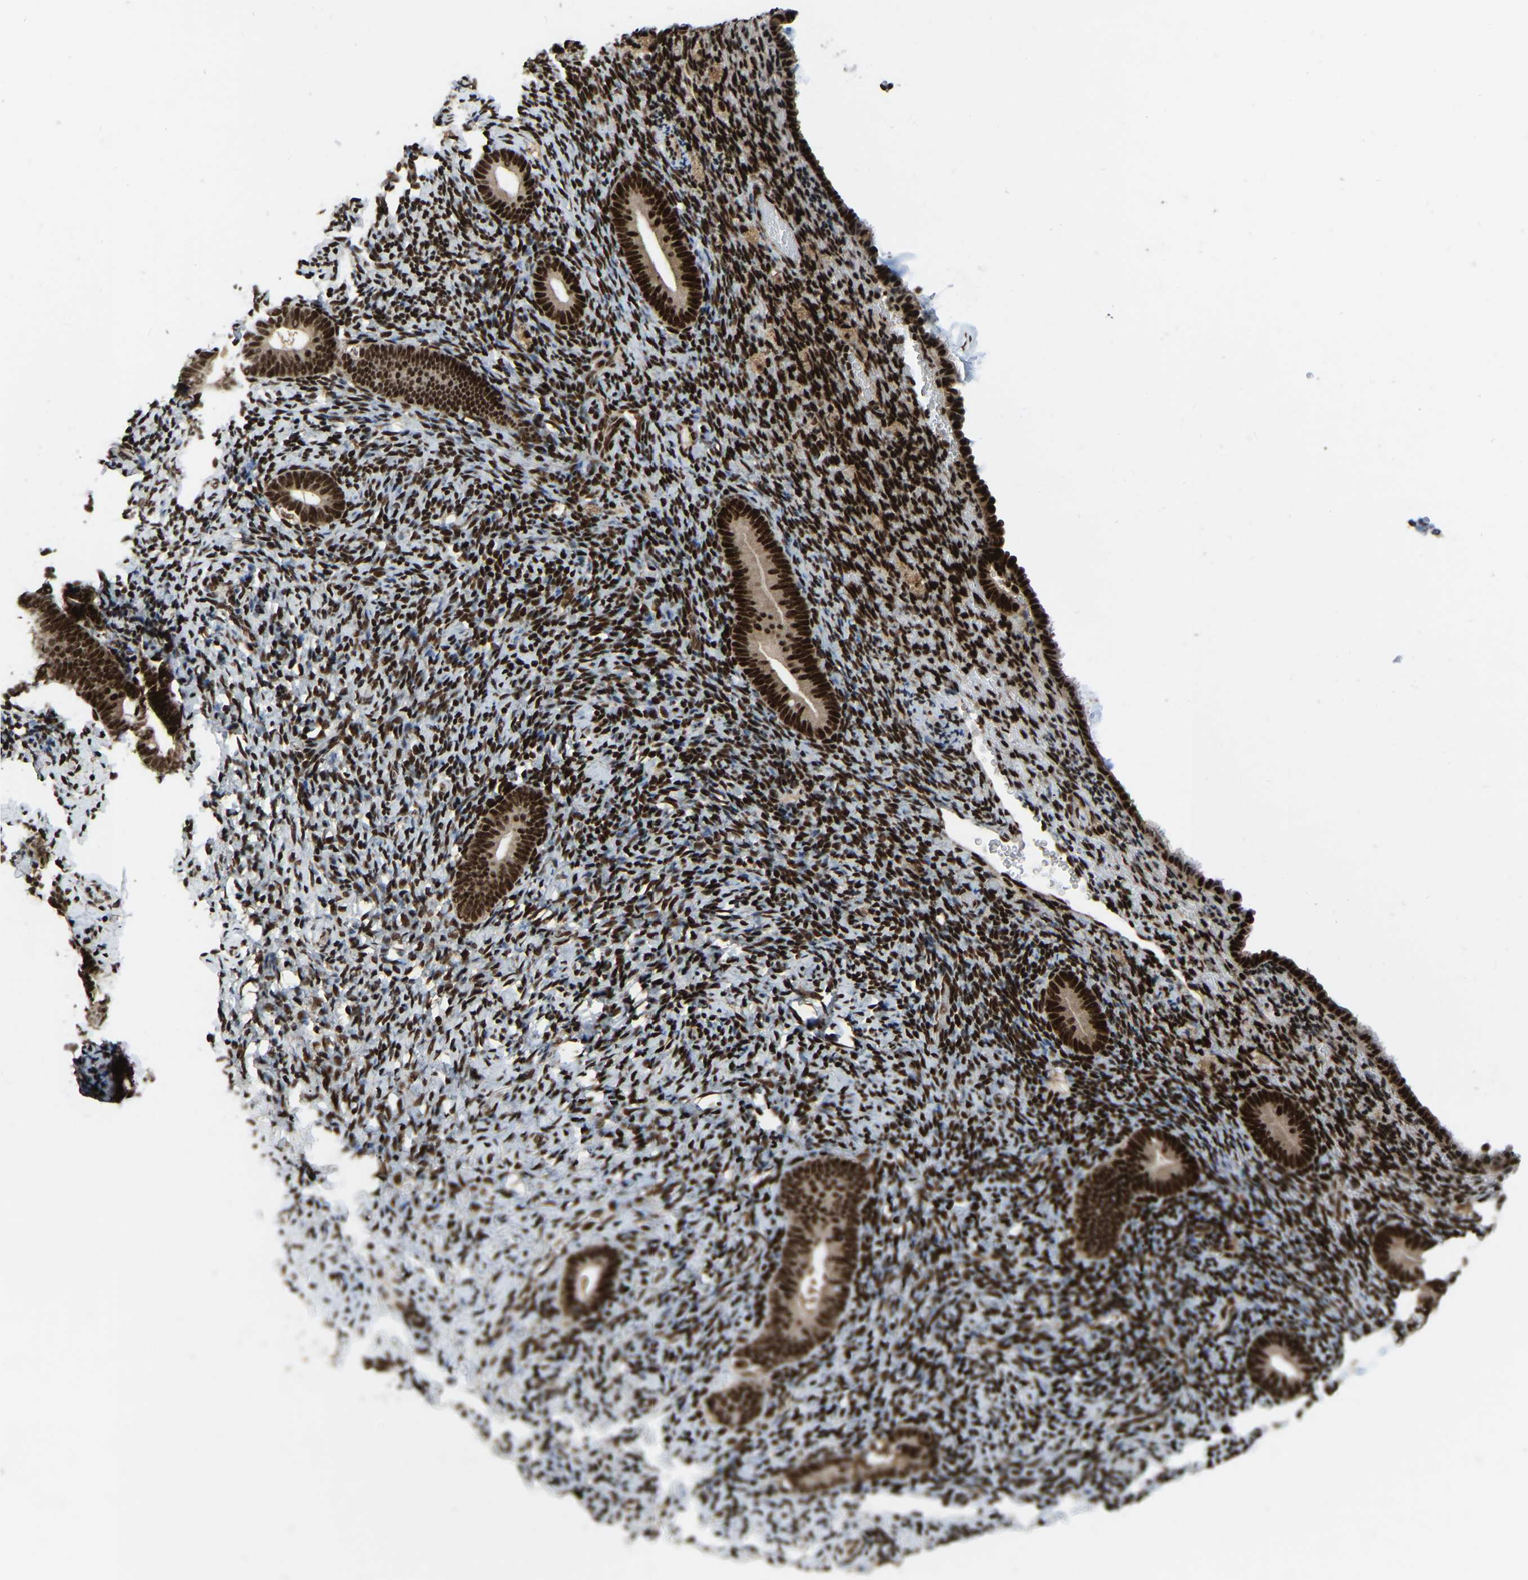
{"staining": {"intensity": "strong", "quantity": ">75%", "location": "nuclear"}, "tissue": "endometrium", "cell_type": "Cells in endometrial stroma", "image_type": "normal", "snomed": [{"axis": "morphology", "description": "Normal tissue, NOS"}, {"axis": "topography", "description": "Endometrium"}], "caption": "IHC staining of normal endometrium, which shows high levels of strong nuclear positivity in approximately >75% of cells in endometrial stroma indicating strong nuclear protein staining. The staining was performed using DAB (brown) for protein detection and nuclei were counterstained in hematoxylin (blue).", "gene": "TBL1XR1", "patient": {"sex": "female", "age": 51}}